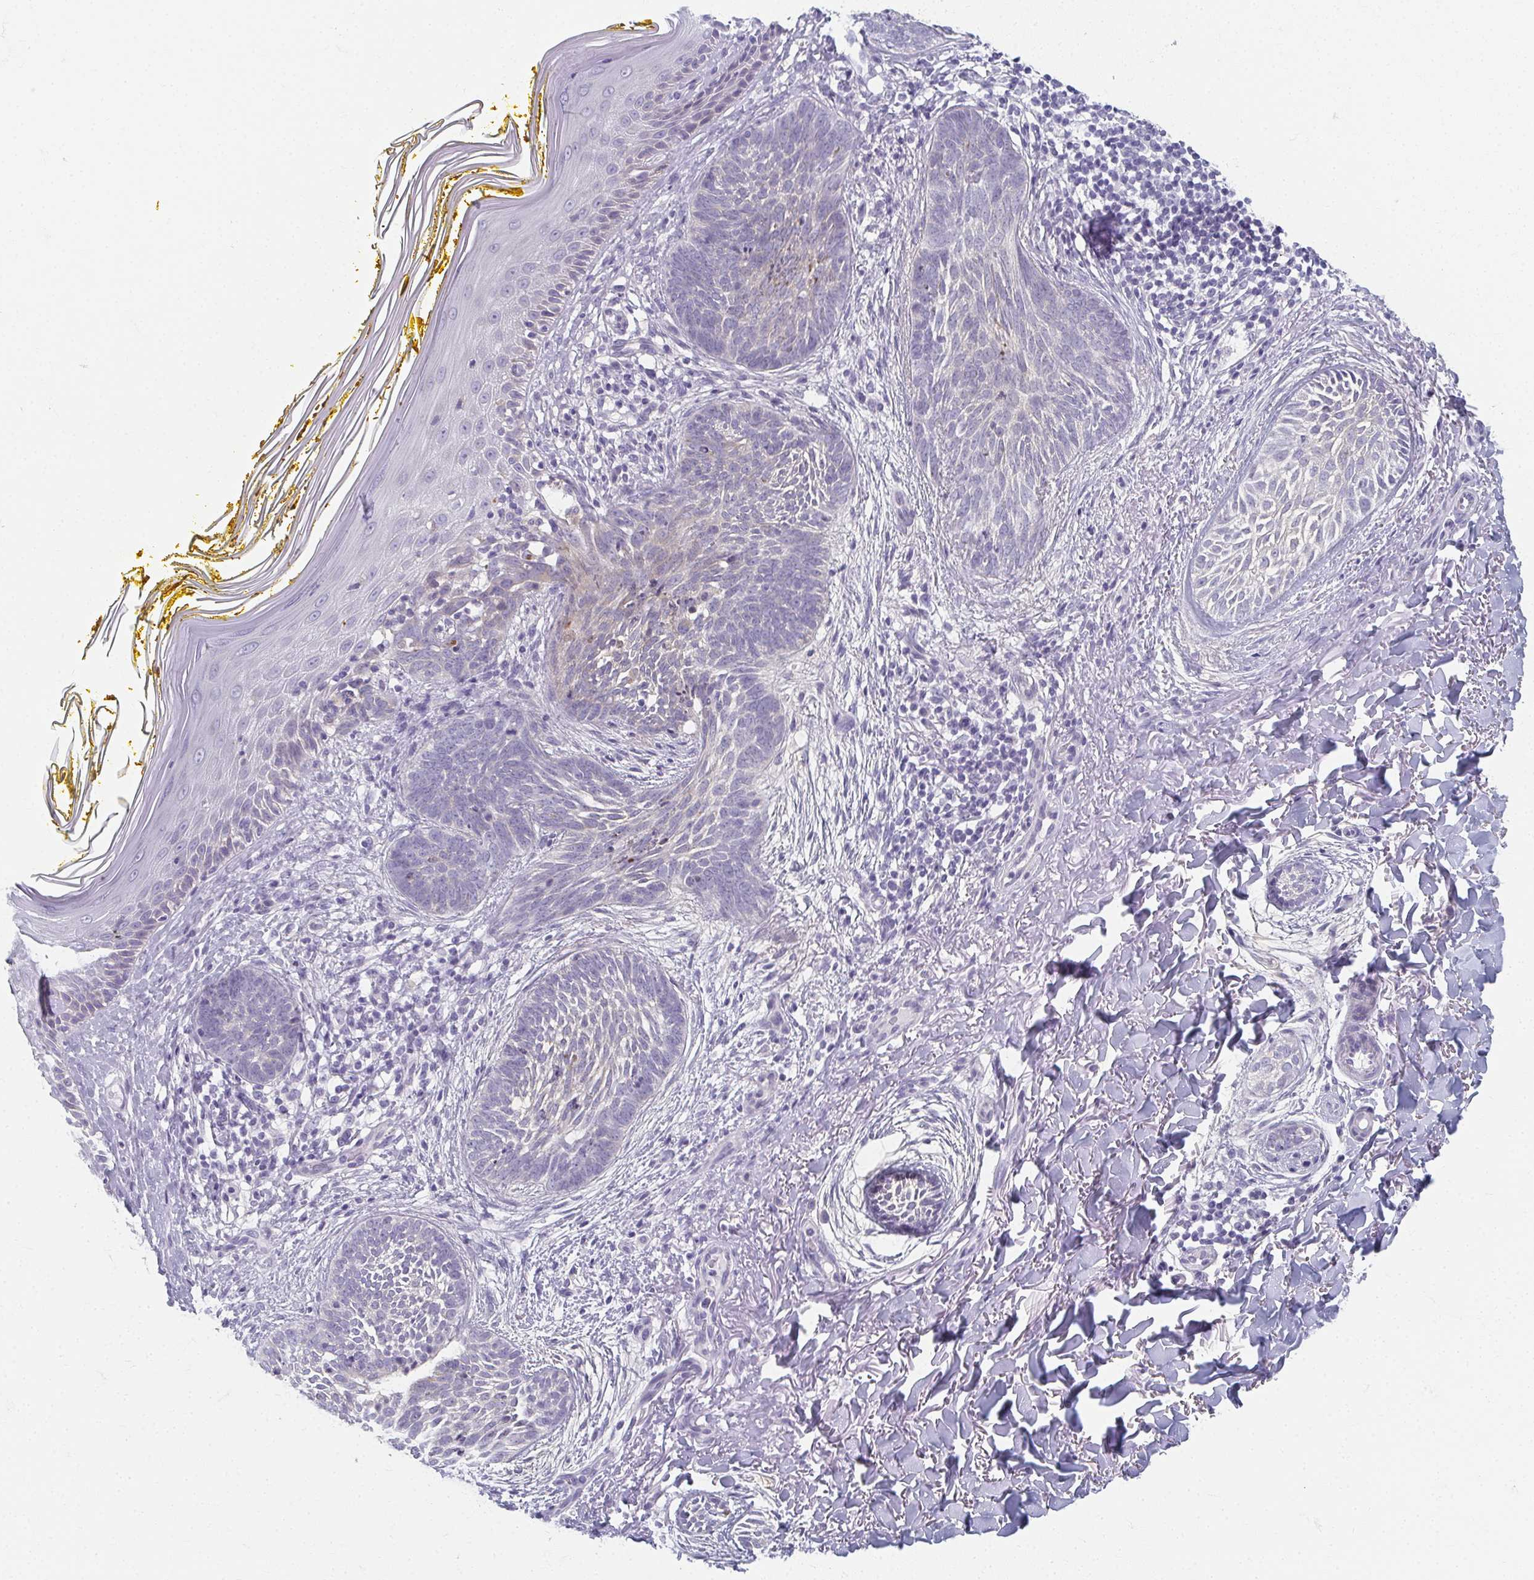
{"staining": {"intensity": "negative", "quantity": "none", "location": "none"}, "tissue": "skin cancer", "cell_type": "Tumor cells", "image_type": "cancer", "snomed": [{"axis": "morphology", "description": "Basal cell carcinoma"}, {"axis": "topography", "description": "Skin"}], "caption": "A high-resolution photomicrograph shows immunohistochemistry staining of skin cancer, which displays no significant expression in tumor cells.", "gene": "CAMKV", "patient": {"sex": "female", "age": 68}}